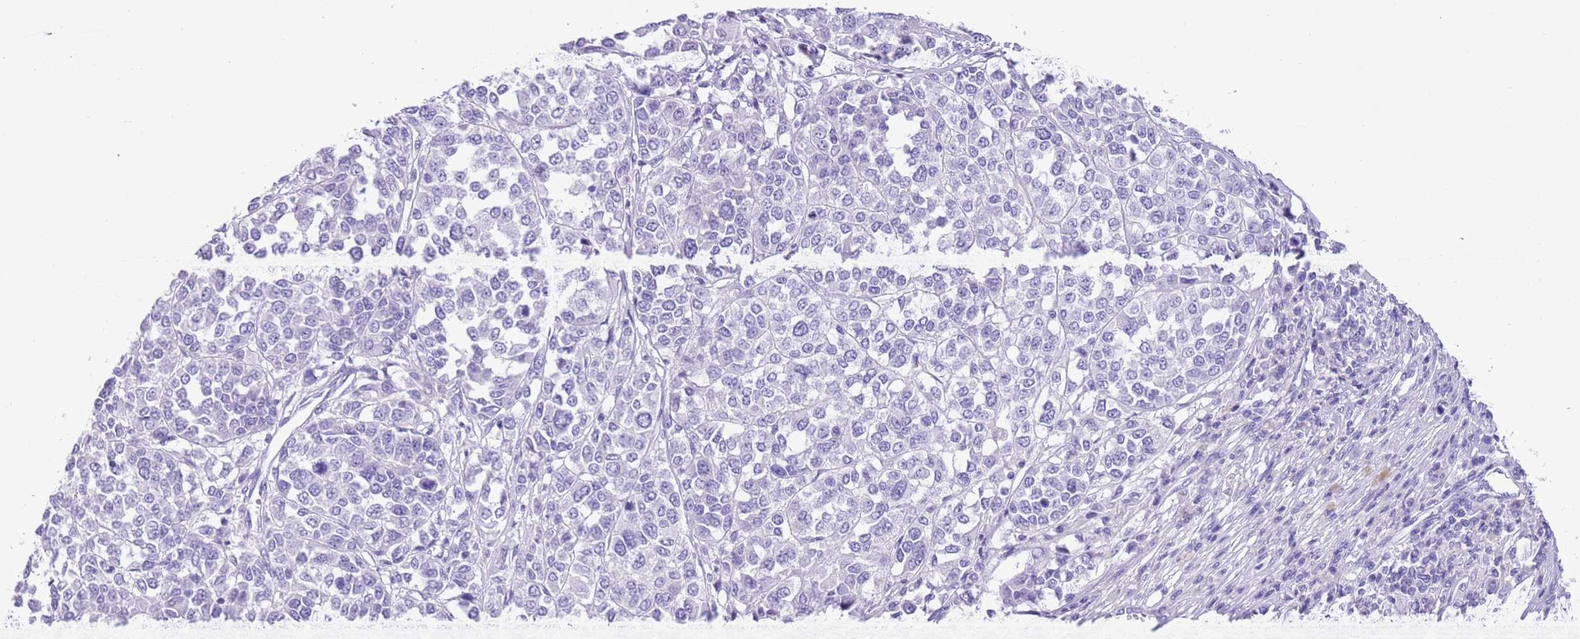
{"staining": {"intensity": "negative", "quantity": "none", "location": "none"}, "tissue": "melanoma", "cell_type": "Tumor cells", "image_type": "cancer", "snomed": [{"axis": "morphology", "description": "Malignant melanoma, Metastatic site"}, {"axis": "topography", "description": "Lymph node"}], "caption": "Immunohistochemistry image of neoplastic tissue: human malignant melanoma (metastatic site) stained with DAB (3,3'-diaminobenzidine) demonstrates no significant protein expression in tumor cells.", "gene": "TBC1D10B", "patient": {"sex": "male", "age": 44}}